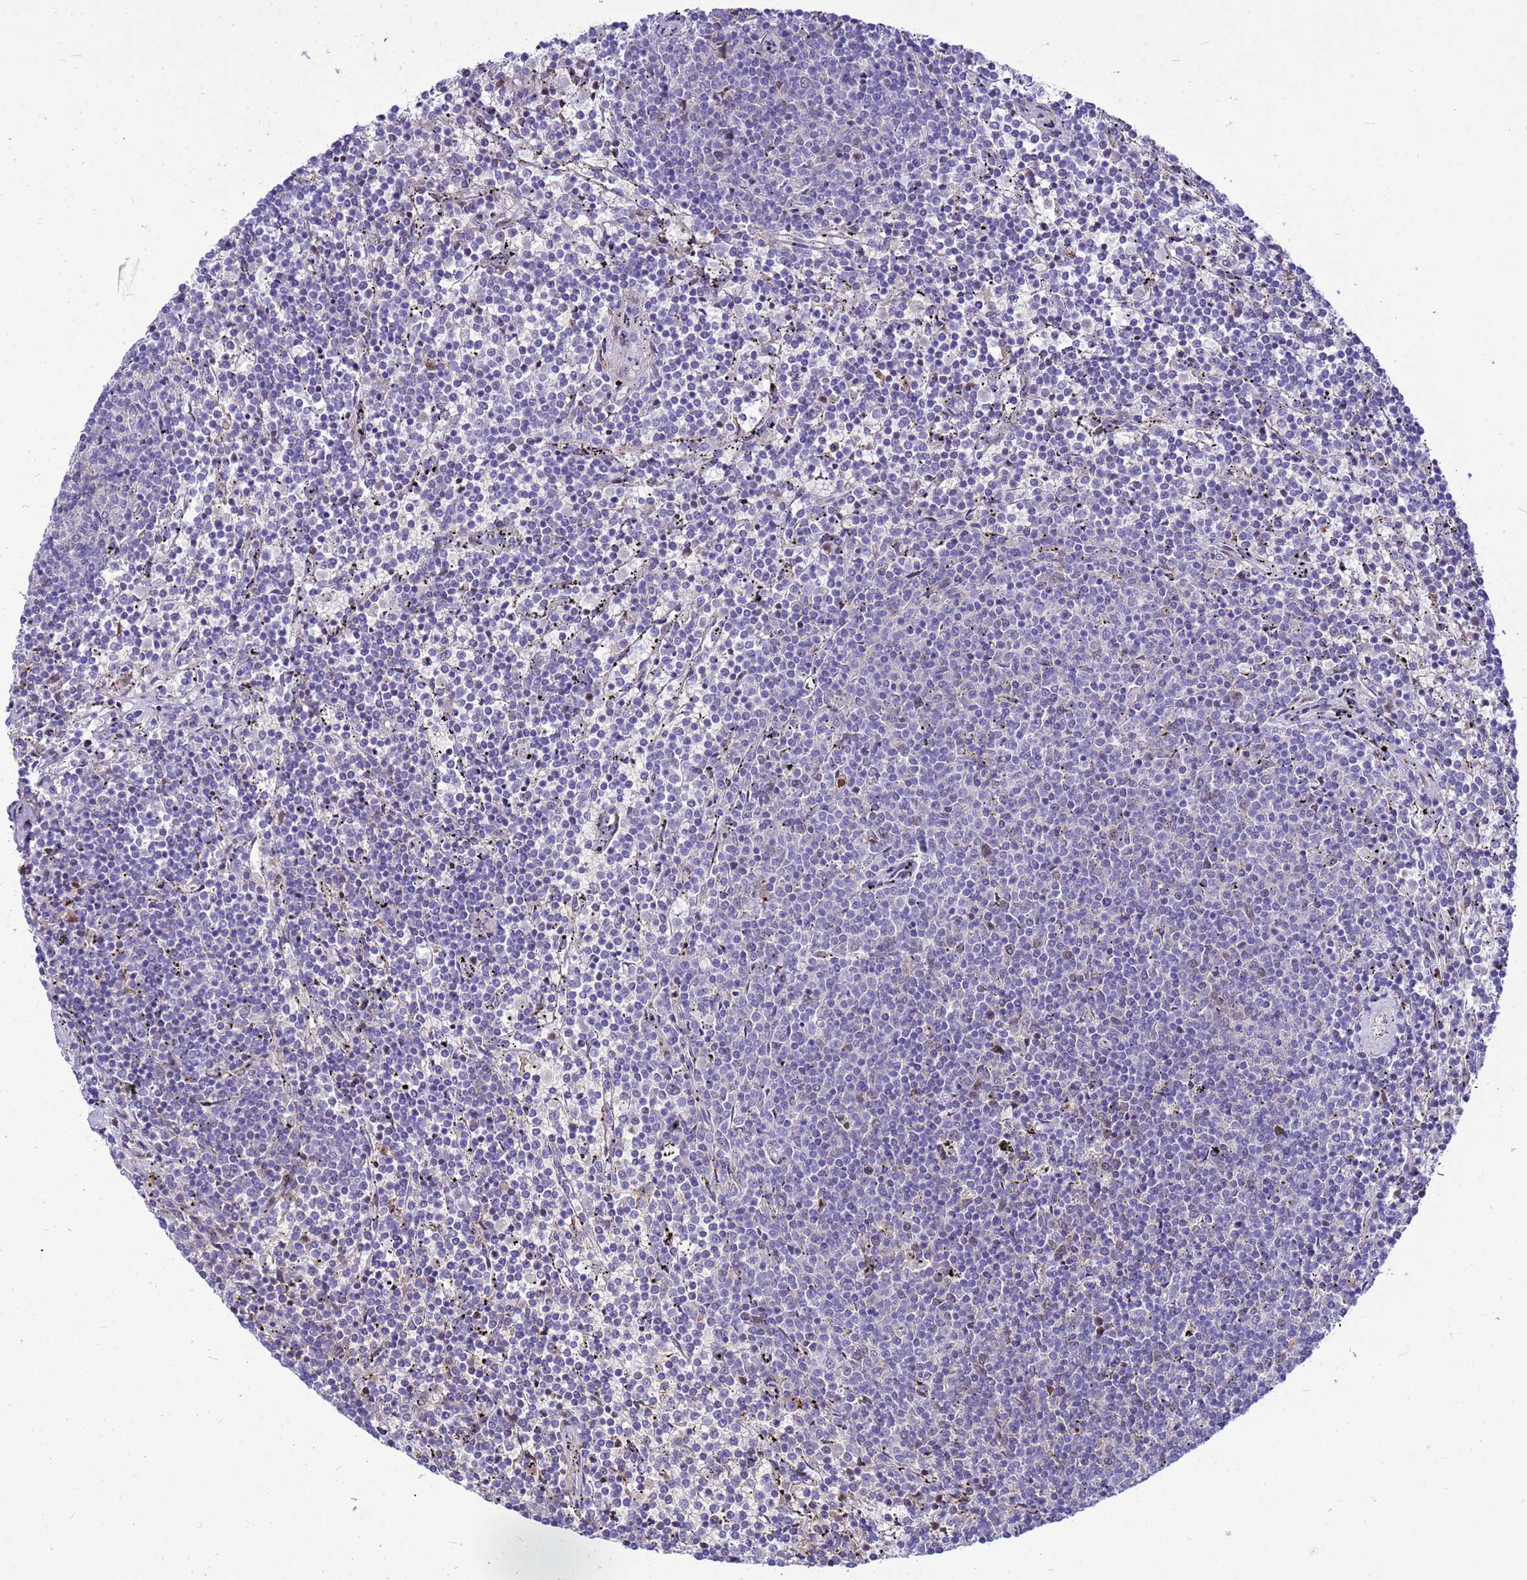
{"staining": {"intensity": "negative", "quantity": "none", "location": "none"}, "tissue": "lymphoma", "cell_type": "Tumor cells", "image_type": "cancer", "snomed": [{"axis": "morphology", "description": "Malignant lymphoma, non-Hodgkin's type, Low grade"}, {"axis": "topography", "description": "Spleen"}], "caption": "The photomicrograph demonstrates no significant expression in tumor cells of malignant lymphoma, non-Hodgkin's type (low-grade). (DAB immunohistochemistry with hematoxylin counter stain).", "gene": "ADAMTS7", "patient": {"sex": "female", "age": 50}}